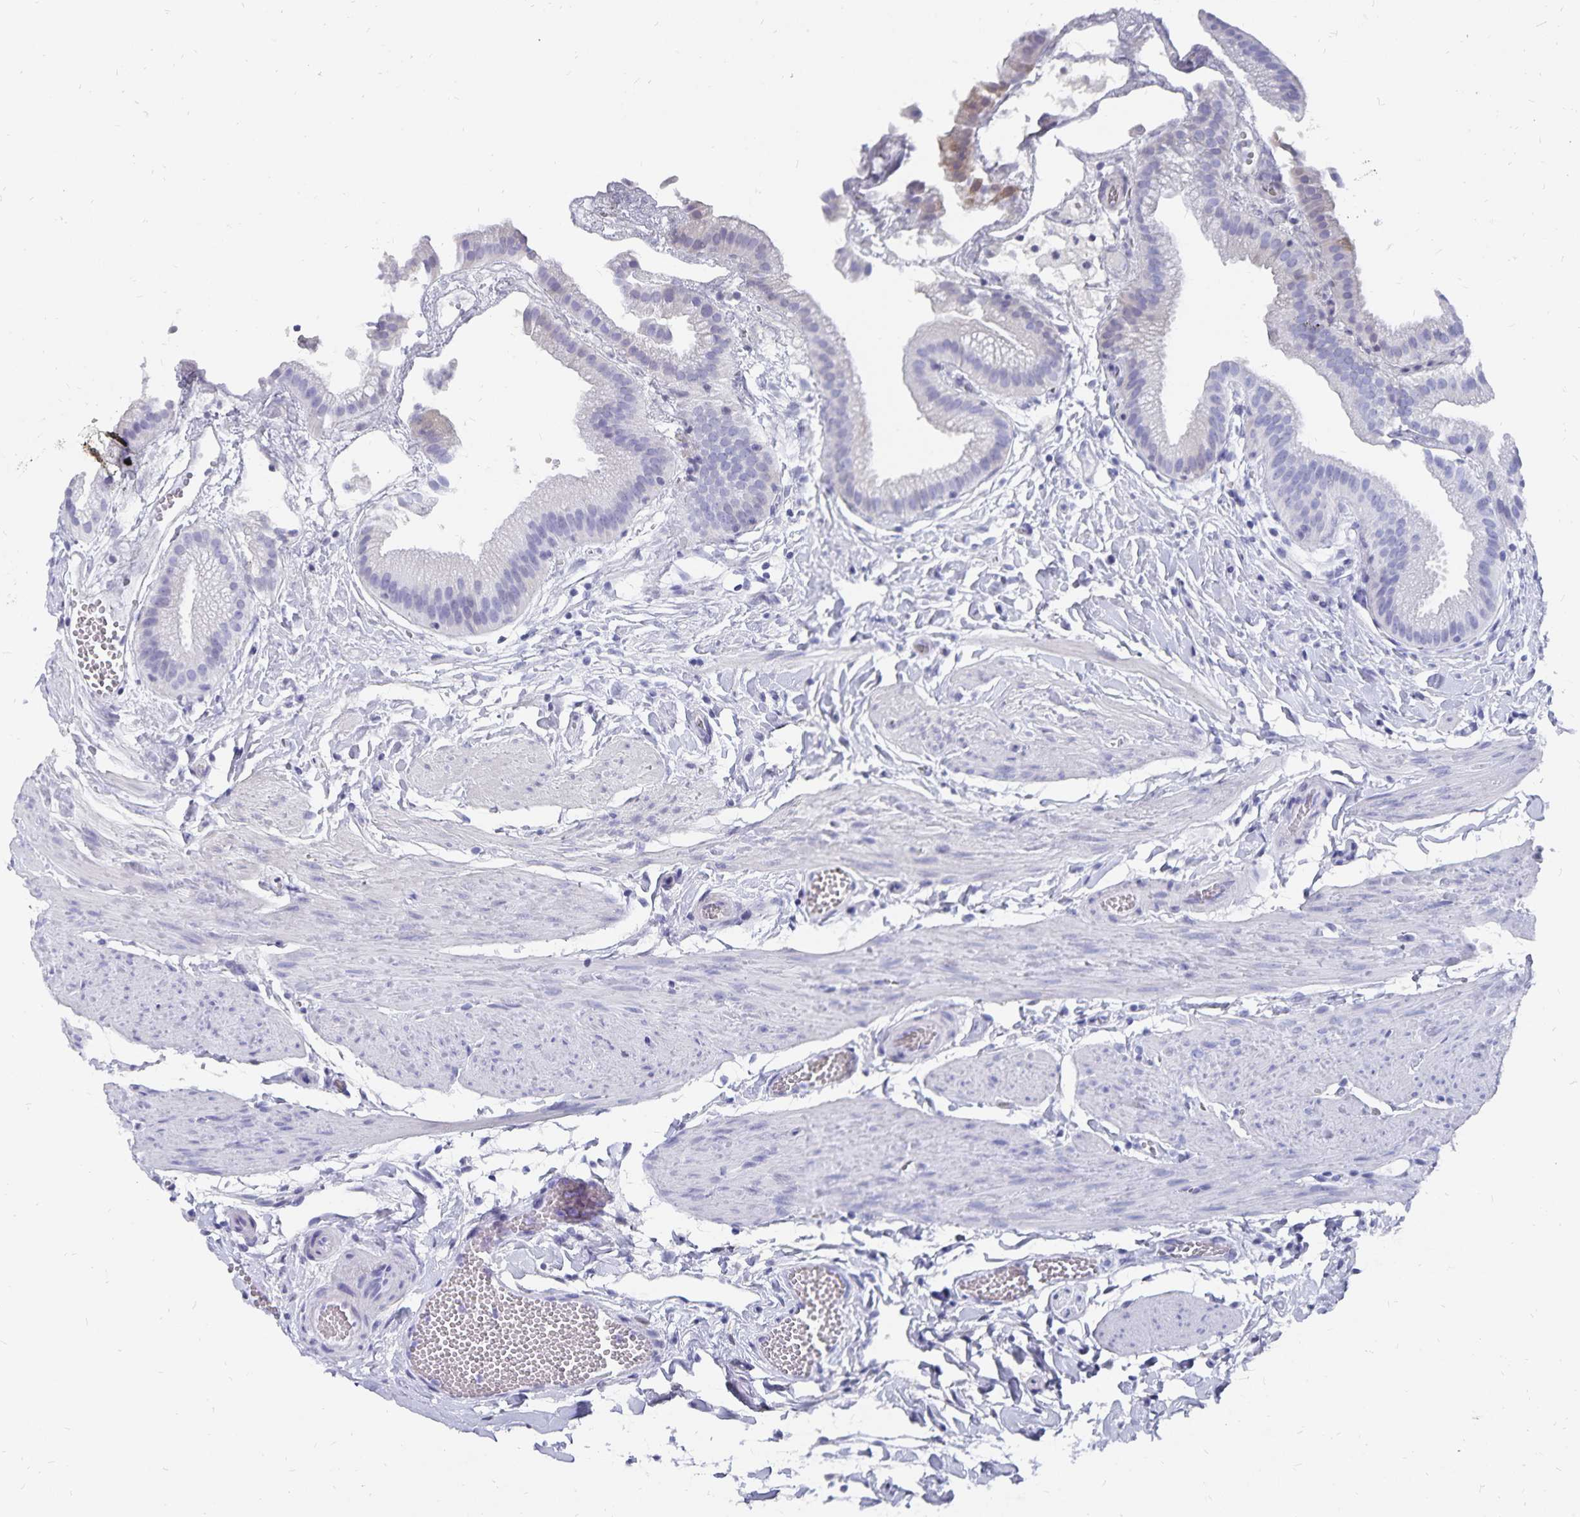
{"staining": {"intensity": "negative", "quantity": "none", "location": "none"}, "tissue": "gallbladder", "cell_type": "Glandular cells", "image_type": "normal", "snomed": [{"axis": "morphology", "description": "Normal tissue, NOS"}, {"axis": "topography", "description": "Gallbladder"}], "caption": "Immunohistochemistry (IHC) photomicrograph of normal human gallbladder stained for a protein (brown), which displays no staining in glandular cells. (DAB immunohistochemistry (IHC) visualized using brightfield microscopy, high magnification).", "gene": "ADH1A", "patient": {"sex": "female", "age": 63}}